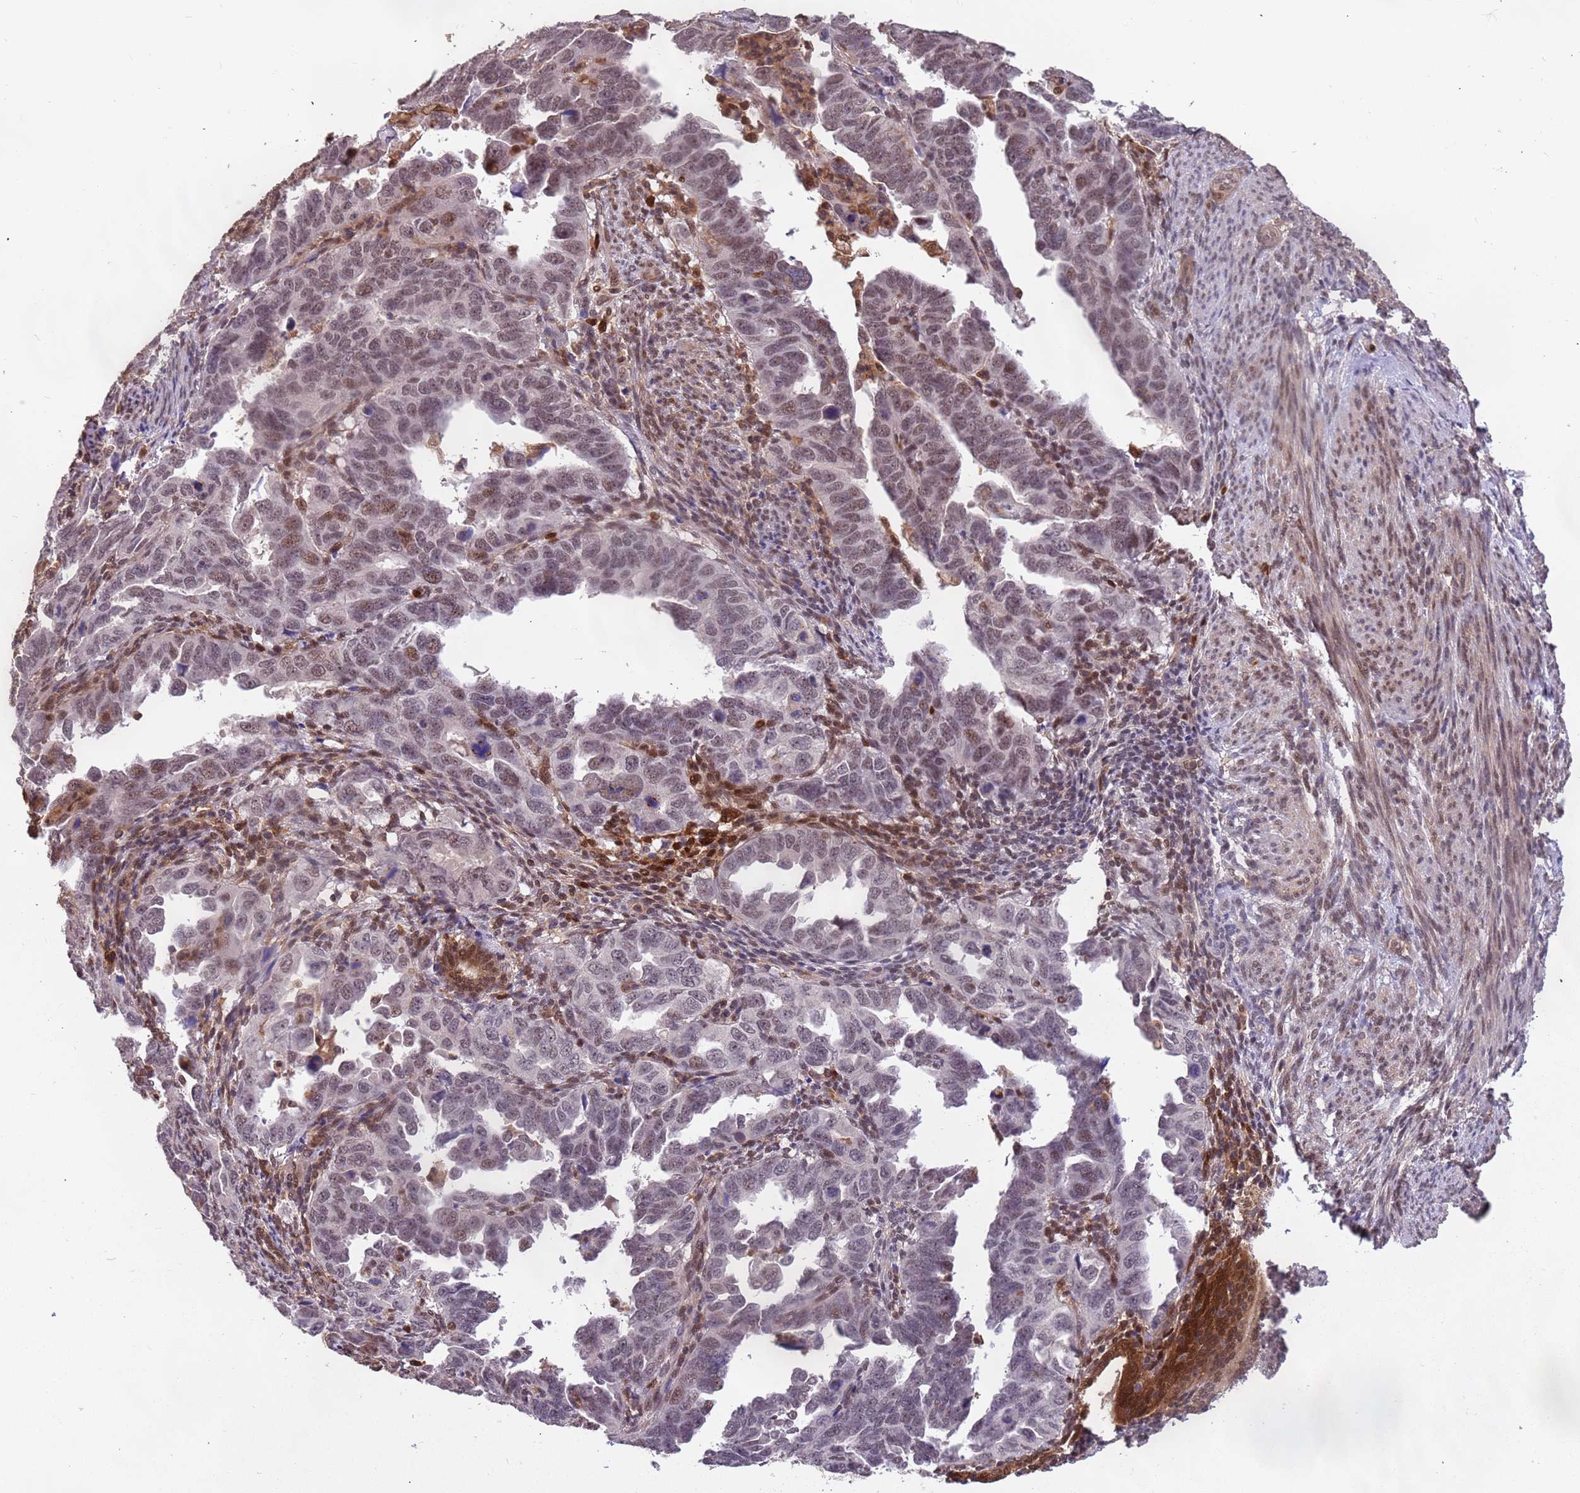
{"staining": {"intensity": "moderate", "quantity": "25%-75%", "location": "nuclear"}, "tissue": "endometrial cancer", "cell_type": "Tumor cells", "image_type": "cancer", "snomed": [{"axis": "morphology", "description": "Adenocarcinoma, NOS"}, {"axis": "topography", "description": "Endometrium"}], "caption": "Immunohistochemical staining of human endometrial cancer (adenocarcinoma) reveals medium levels of moderate nuclear positivity in about 25%-75% of tumor cells.", "gene": "GBP2", "patient": {"sex": "female", "age": 65}}